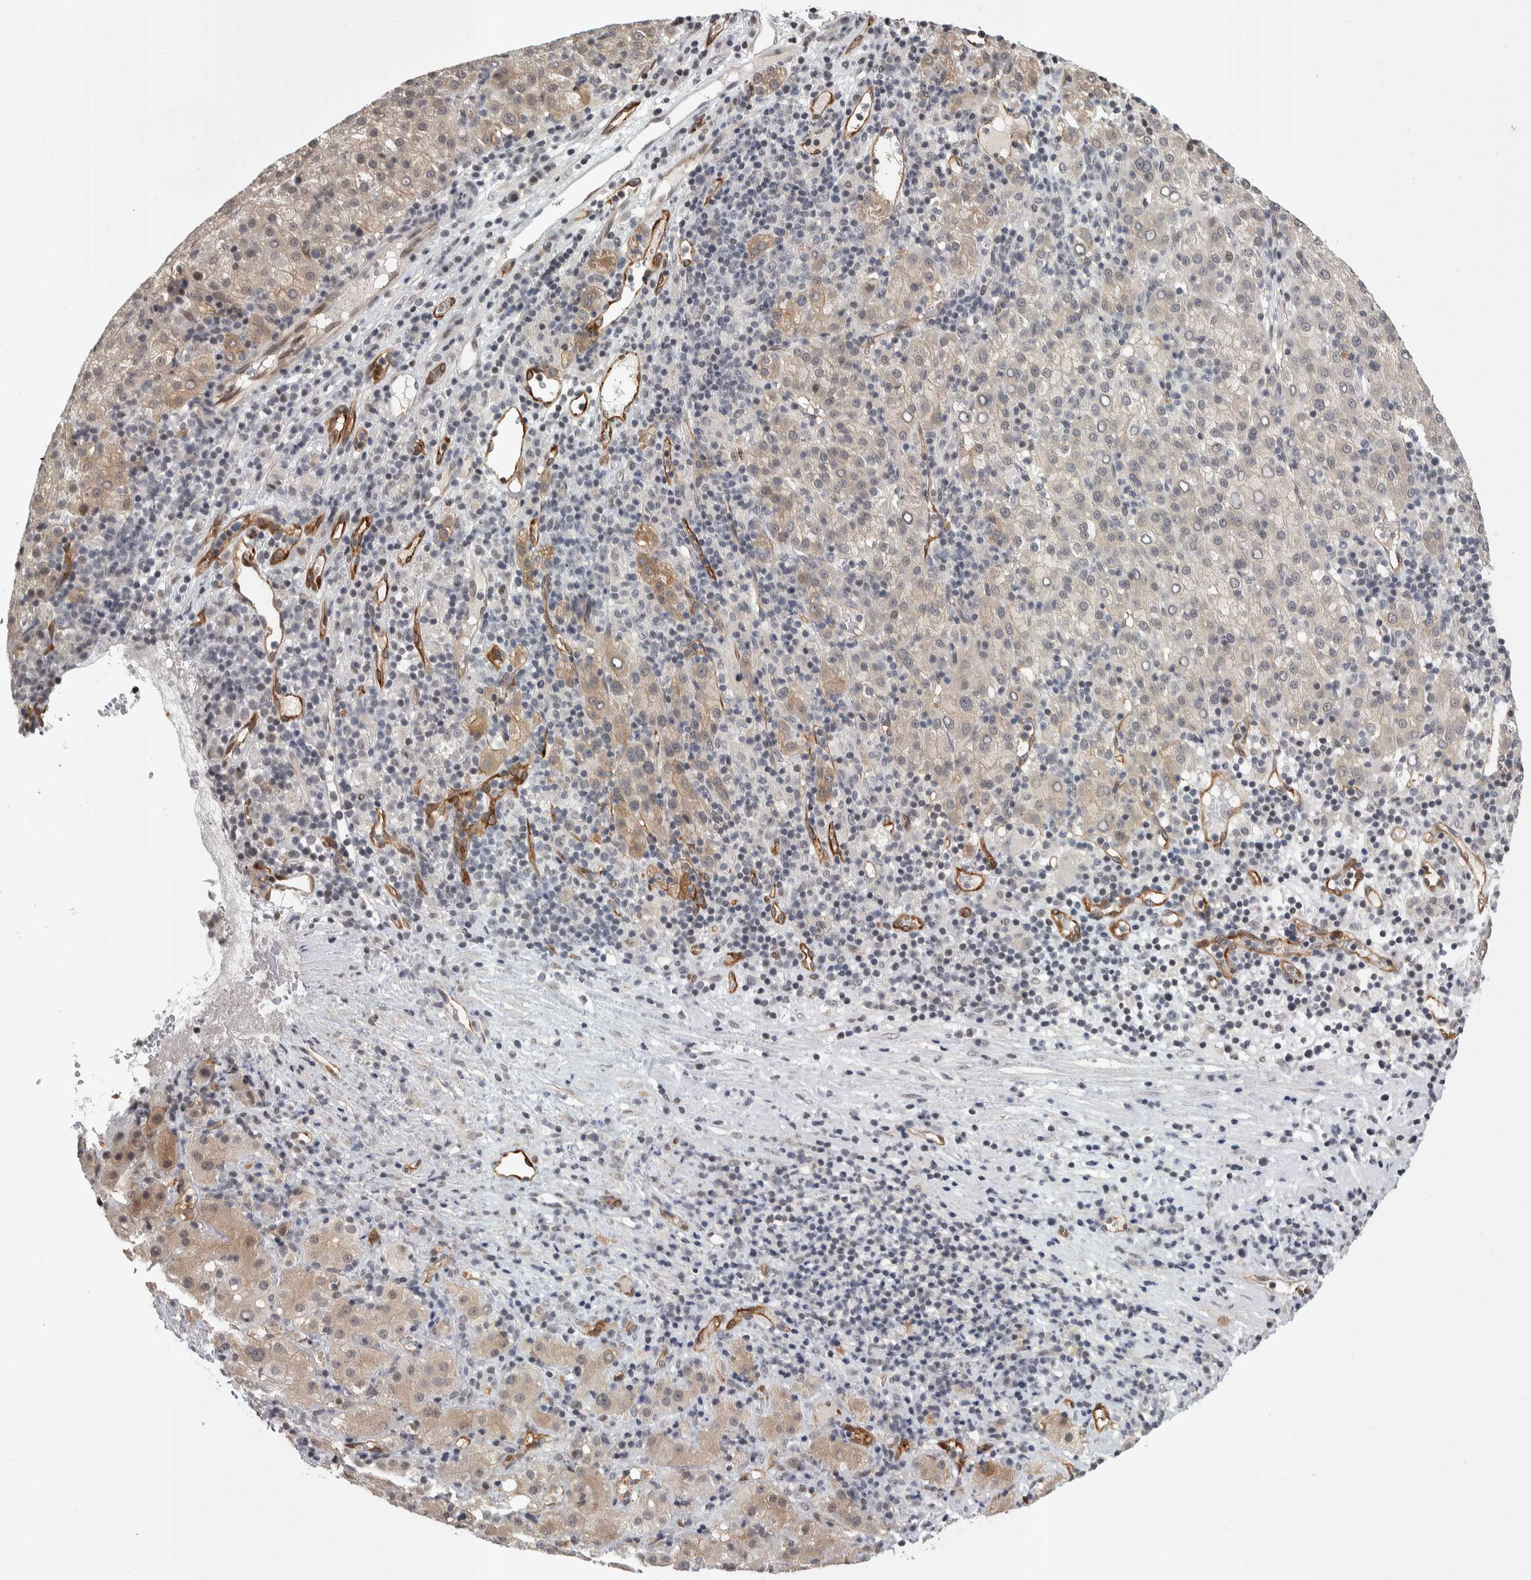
{"staining": {"intensity": "weak", "quantity": "<25%", "location": "cytoplasmic/membranous"}, "tissue": "liver cancer", "cell_type": "Tumor cells", "image_type": "cancer", "snomed": [{"axis": "morphology", "description": "Carcinoma, Hepatocellular, NOS"}, {"axis": "topography", "description": "Liver"}], "caption": "DAB immunohistochemical staining of human hepatocellular carcinoma (liver) displays no significant positivity in tumor cells. (Brightfield microscopy of DAB immunohistochemistry at high magnification).", "gene": "ZSCAN21", "patient": {"sex": "female", "age": 58}}